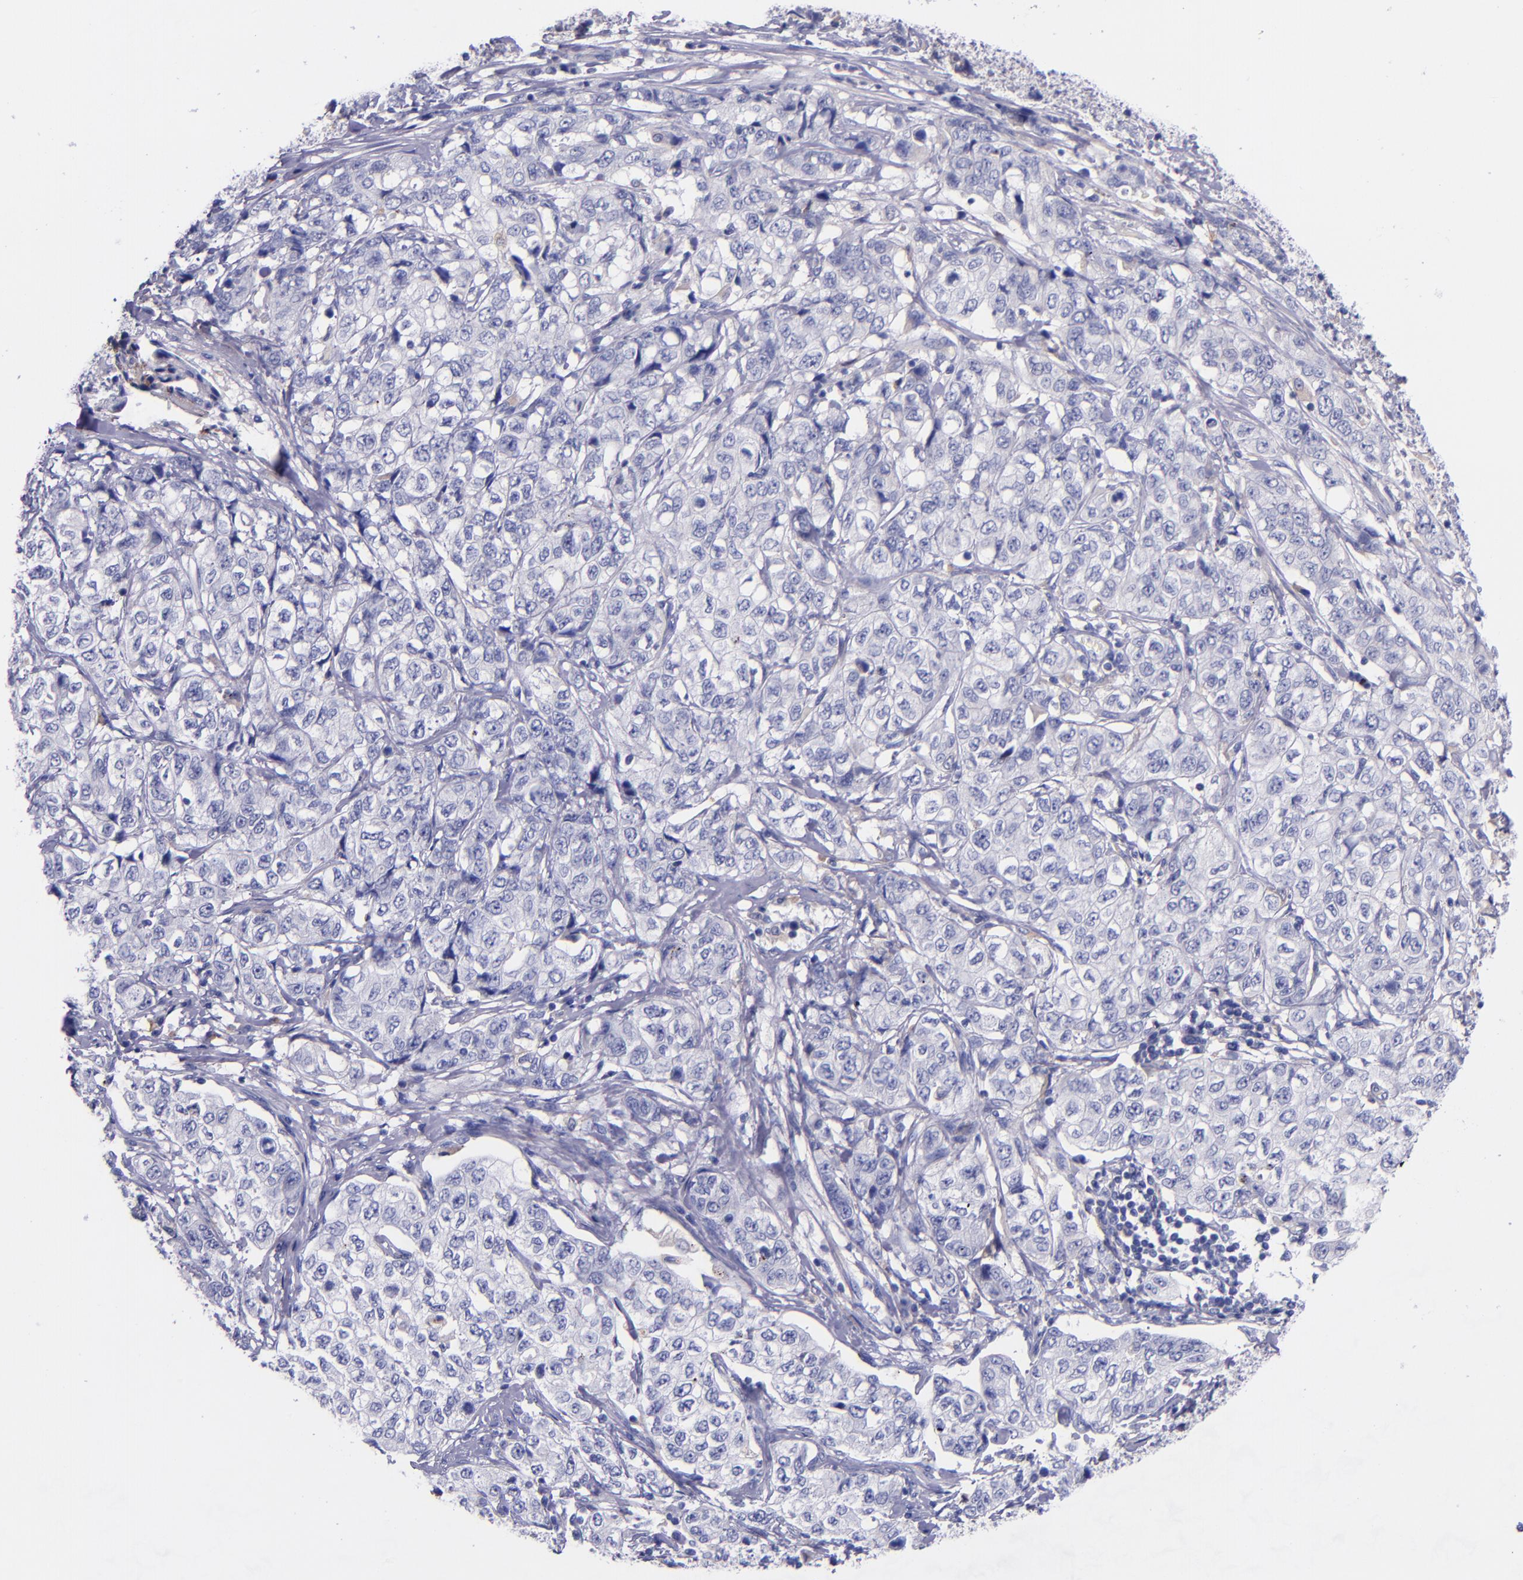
{"staining": {"intensity": "negative", "quantity": "none", "location": "none"}, "tissue": "stomach cancer", "cell_type": "Tumor cells", "image_type": "cancer", "snomed": [{"axis": "morphology", "description": "Adenocarcinoma, NOS"}, {"axis": "topography", "description": "Stomach"}], "caption": "Stomach cancer stained for a protein using IHC demonstrates no positivity tumor cells.", "gene": "IVL", "patient": {"sex": "male", "age": 48}}